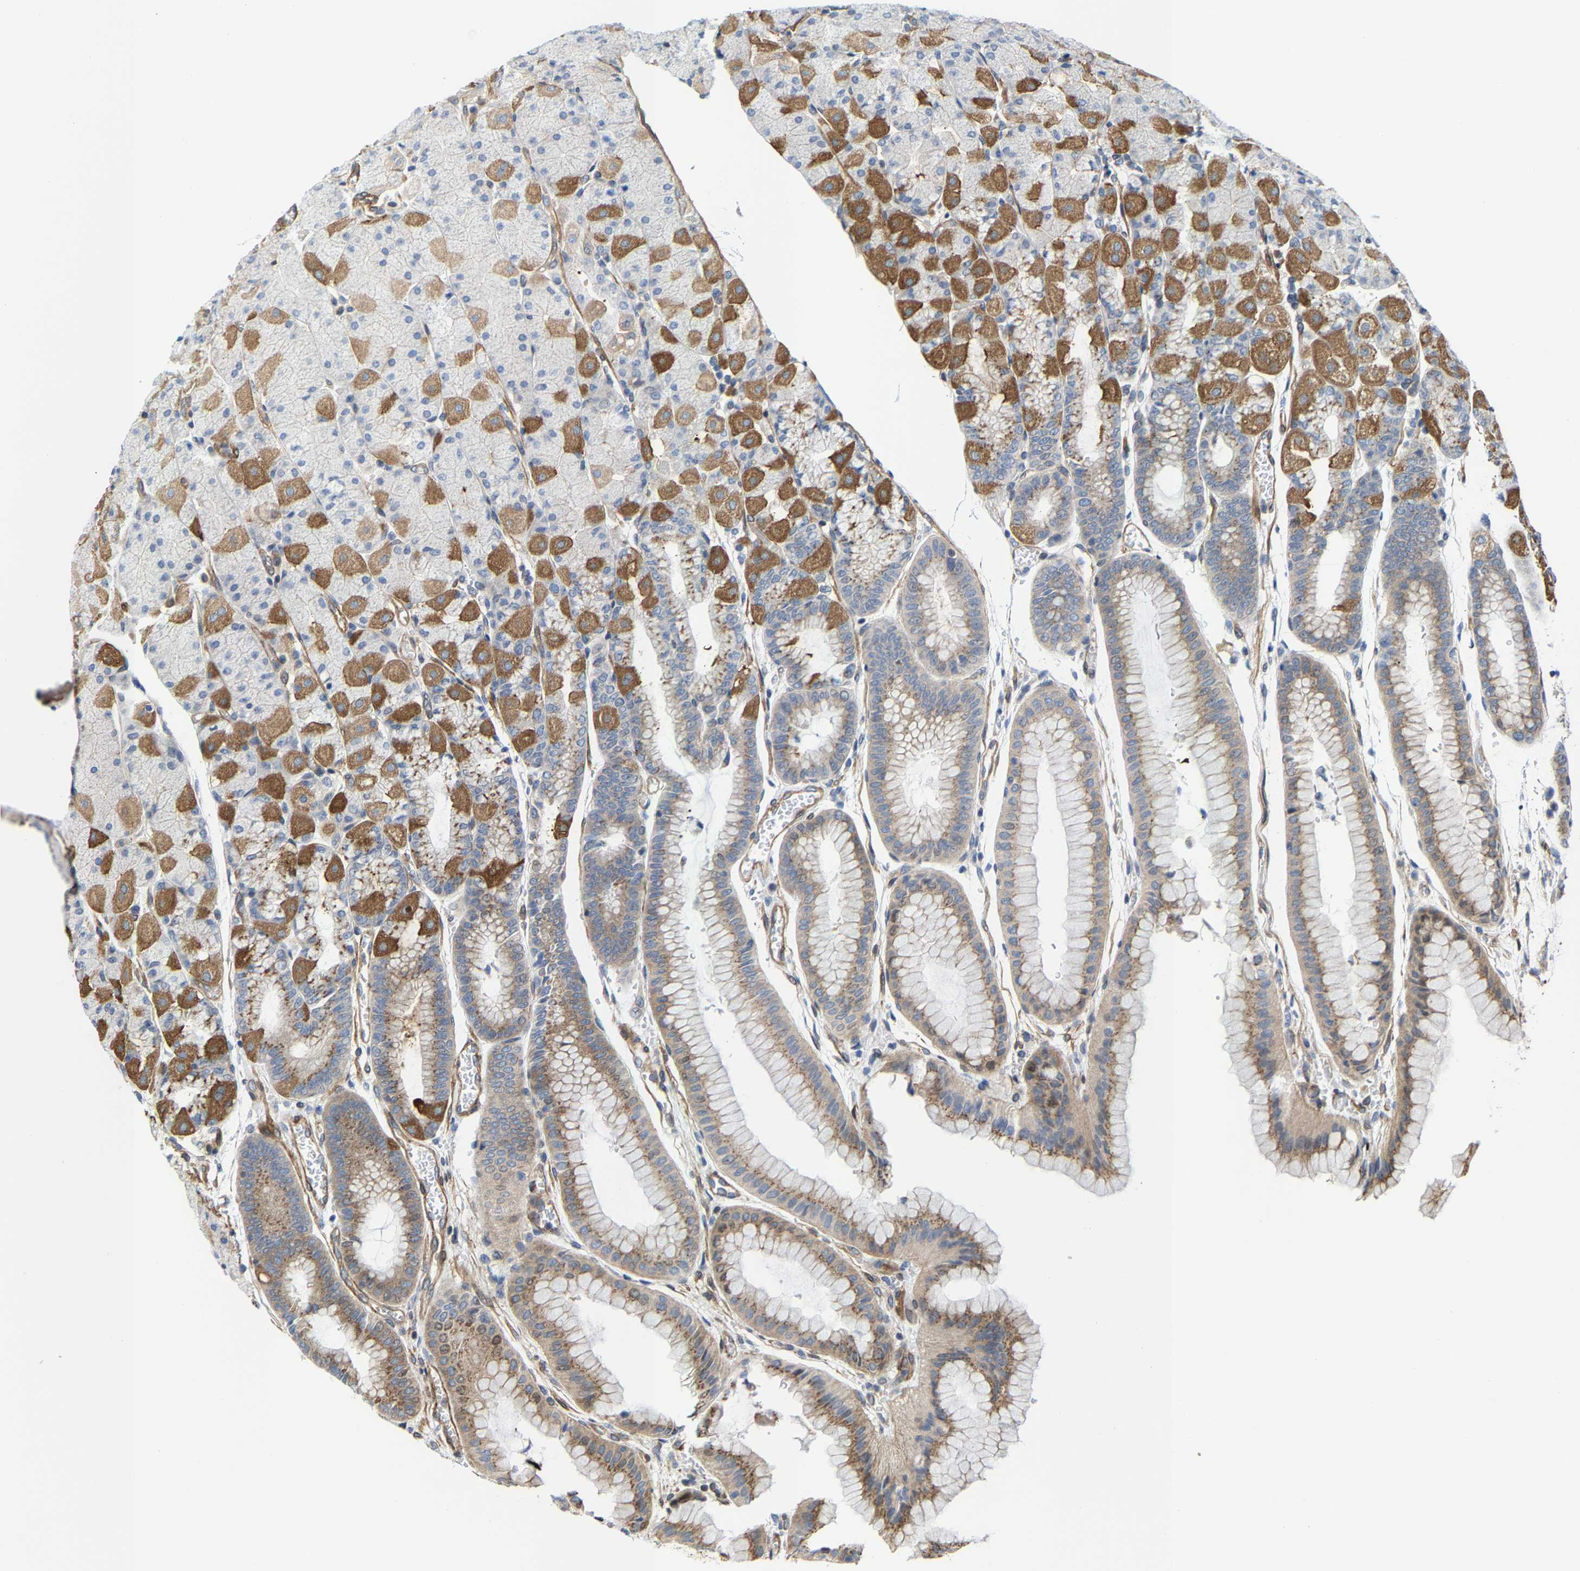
{"staining": {"intensity": "moderate", "quantity": ">75%", "location": "cytoplasmic/membranous"}, "tissue": "stomach", "cell_type": "Glandular cells", "image_type": "normal", "snomed": [{"axis": "morphology", "description": "Normal tissue, NOS"}, {"axis": "morphology", "description": "Carcinoid, malignant, NOS"}, {"axis": "topography", "description": "Stomach, upper"}], "caption": "A brown stain labels moderate cytoplasmic/membranous staining of a protein in glandular cells of unremarkable human stomach. (IHC, brightfield microscopy, high magnification).", "gene": "TGFB1I1", "patient": {"sex": "male", "age": 39}}